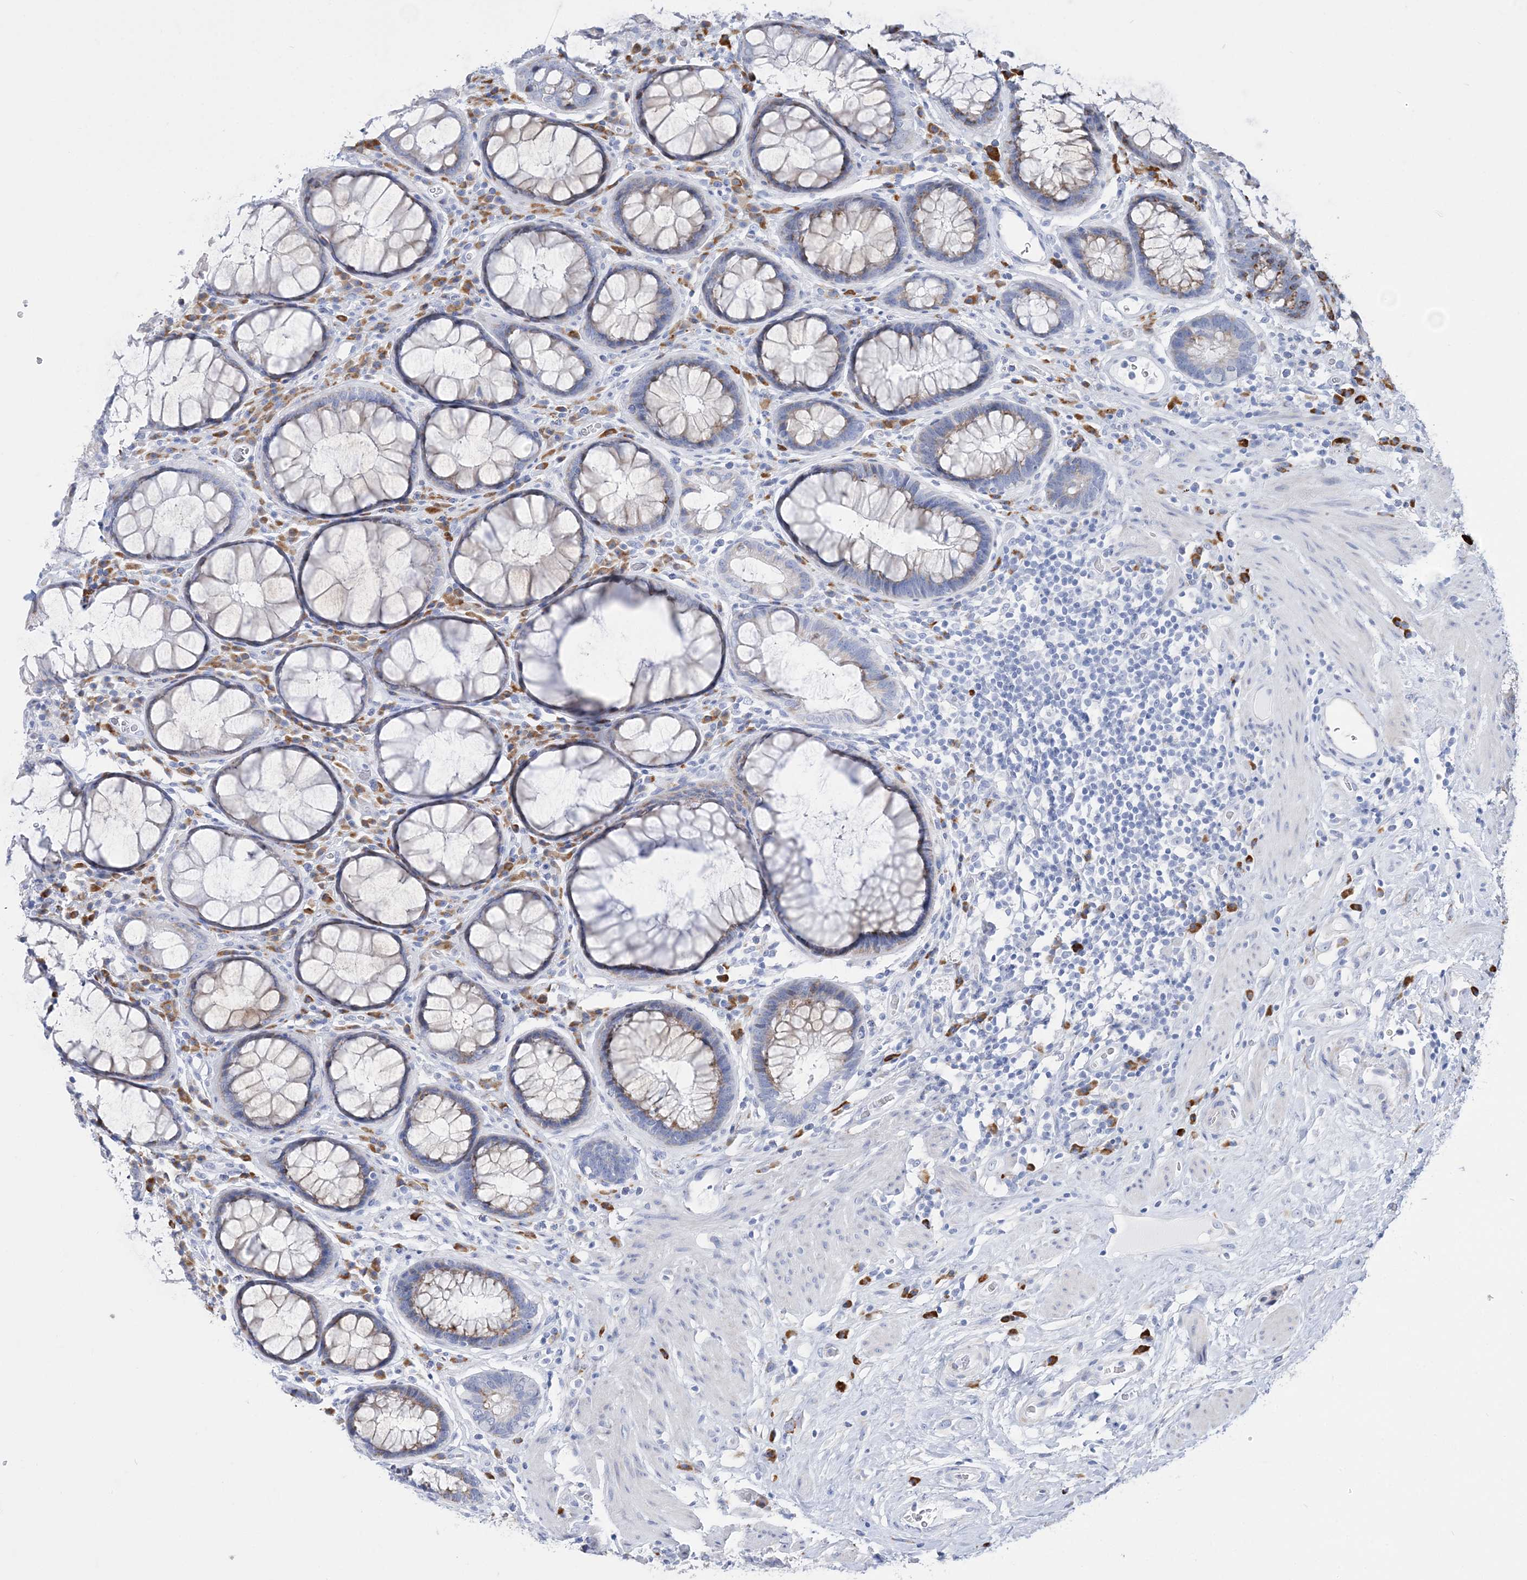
{"staining": {"intensity": "weak", "quantity": "25%-75%", "location": "cytoplasmic/membranous"}, "tissue": "rectum", "cell_type": "Glandular cells", "image_type": "normal", "snomed": [{"axis": "morphology", "description": "Normal tissue, NOS"}, {"axis": "topography", "description": "Rectum"}], "caption": "This is a histology image of immunohistochemistry (IHC) staining of benign rectum, which shows weak positivity in the cytoplasmic/membranous of glandular cells.", "gene": "TSPYL6", "patient": {"sex": "male", "age": 64}}